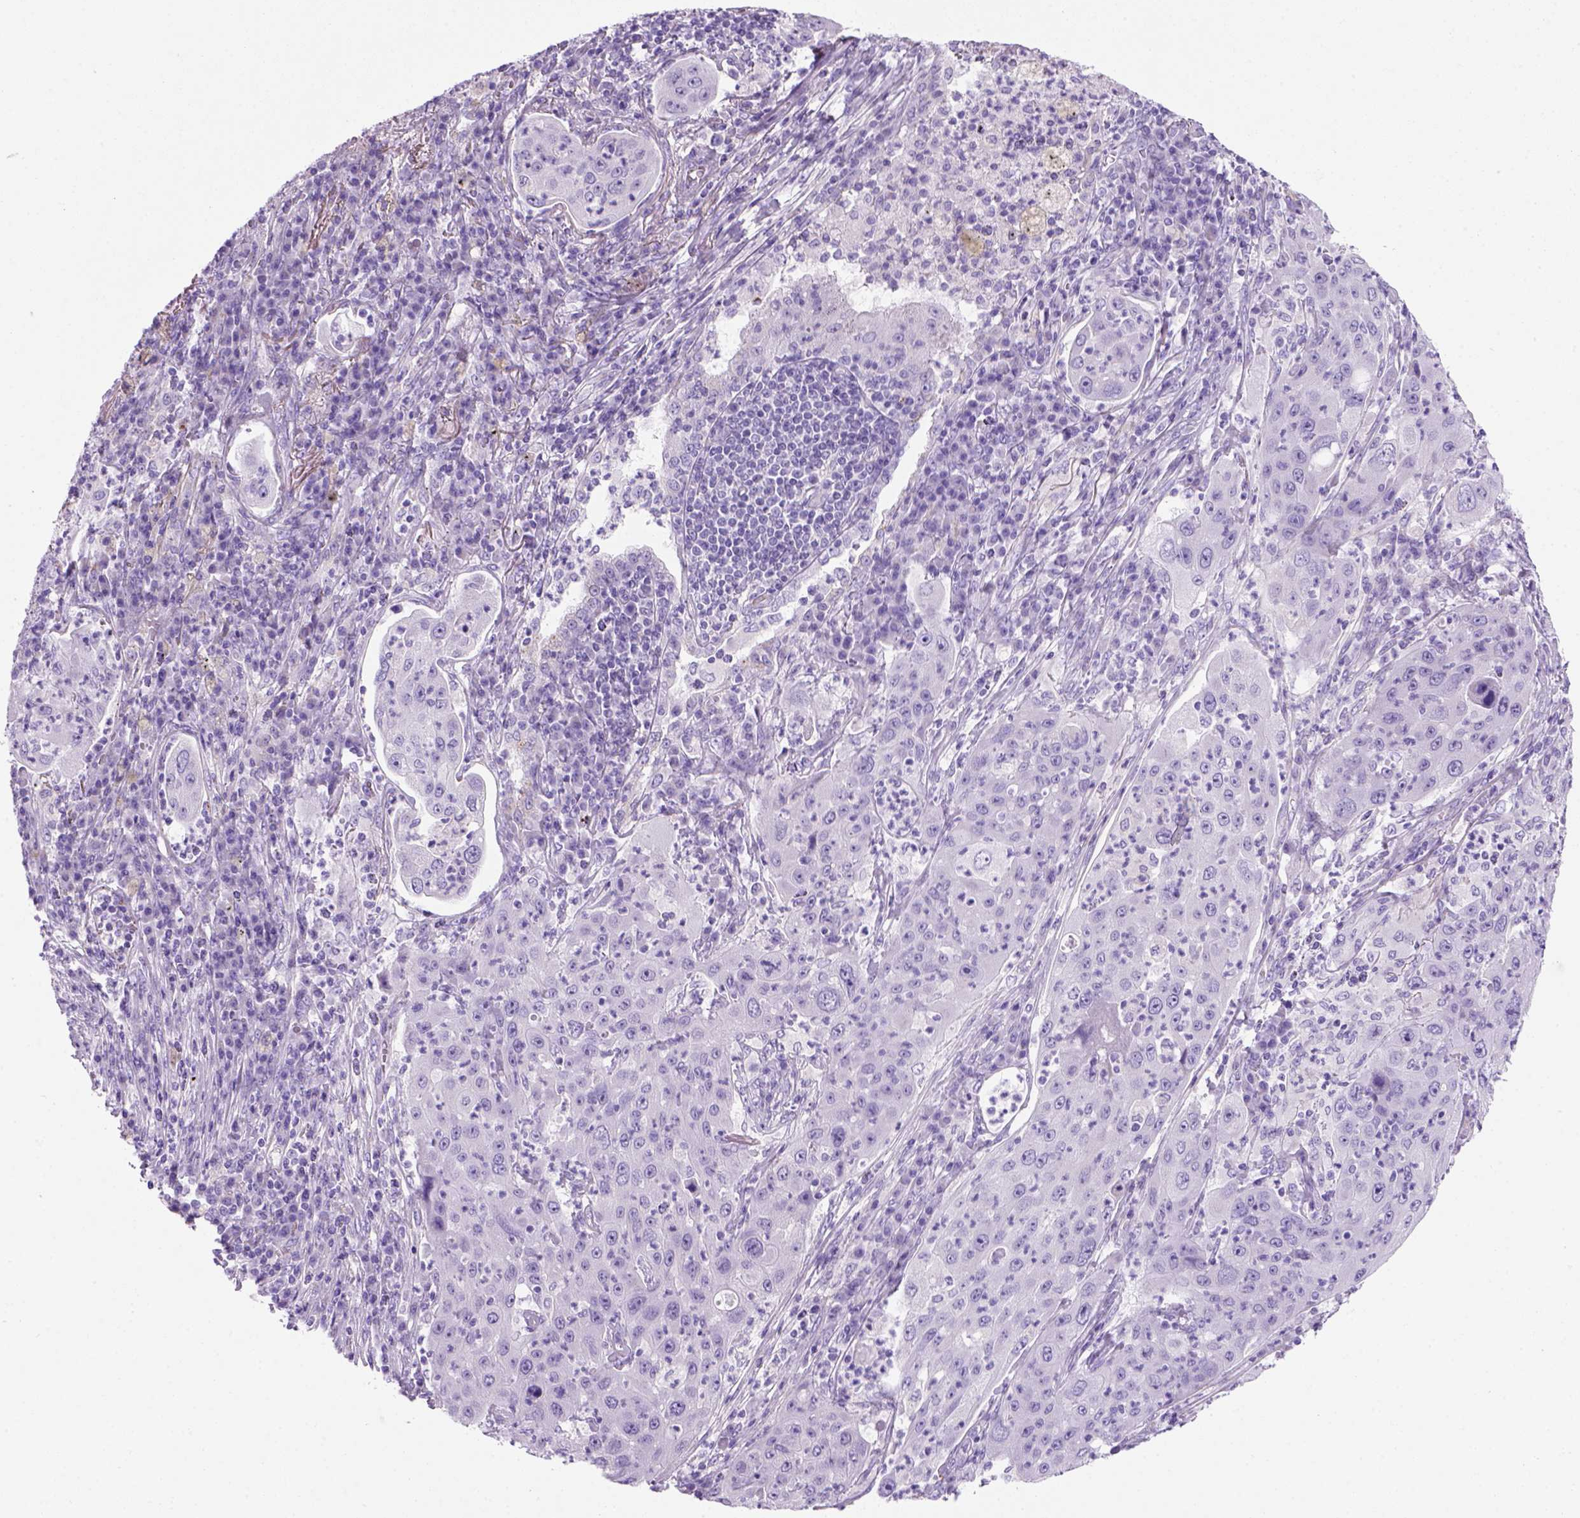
{"staining": {"intensity": "negative", "quantity": "none", "location": "none"}, "tissue": "lung cancer", "cell_type": "Tumor cells", "image_type": "cancer", "snomed": [{"axis": "morphology", "description": "Squamous cell carcinoma, NOS"}, {"axis": "topography", "description": "Lung"}], "caption": "A photomicrograph of human squamous cell carcinoma (lung) is negative for staining in tumor cells. (DAB (3,3'-diaminobenzidine) immunohistochemistry (IHC) with hematoxylin counter stain).", "gene": "ARHGEF33", "patient": {"sex": "female", "age": 59}}